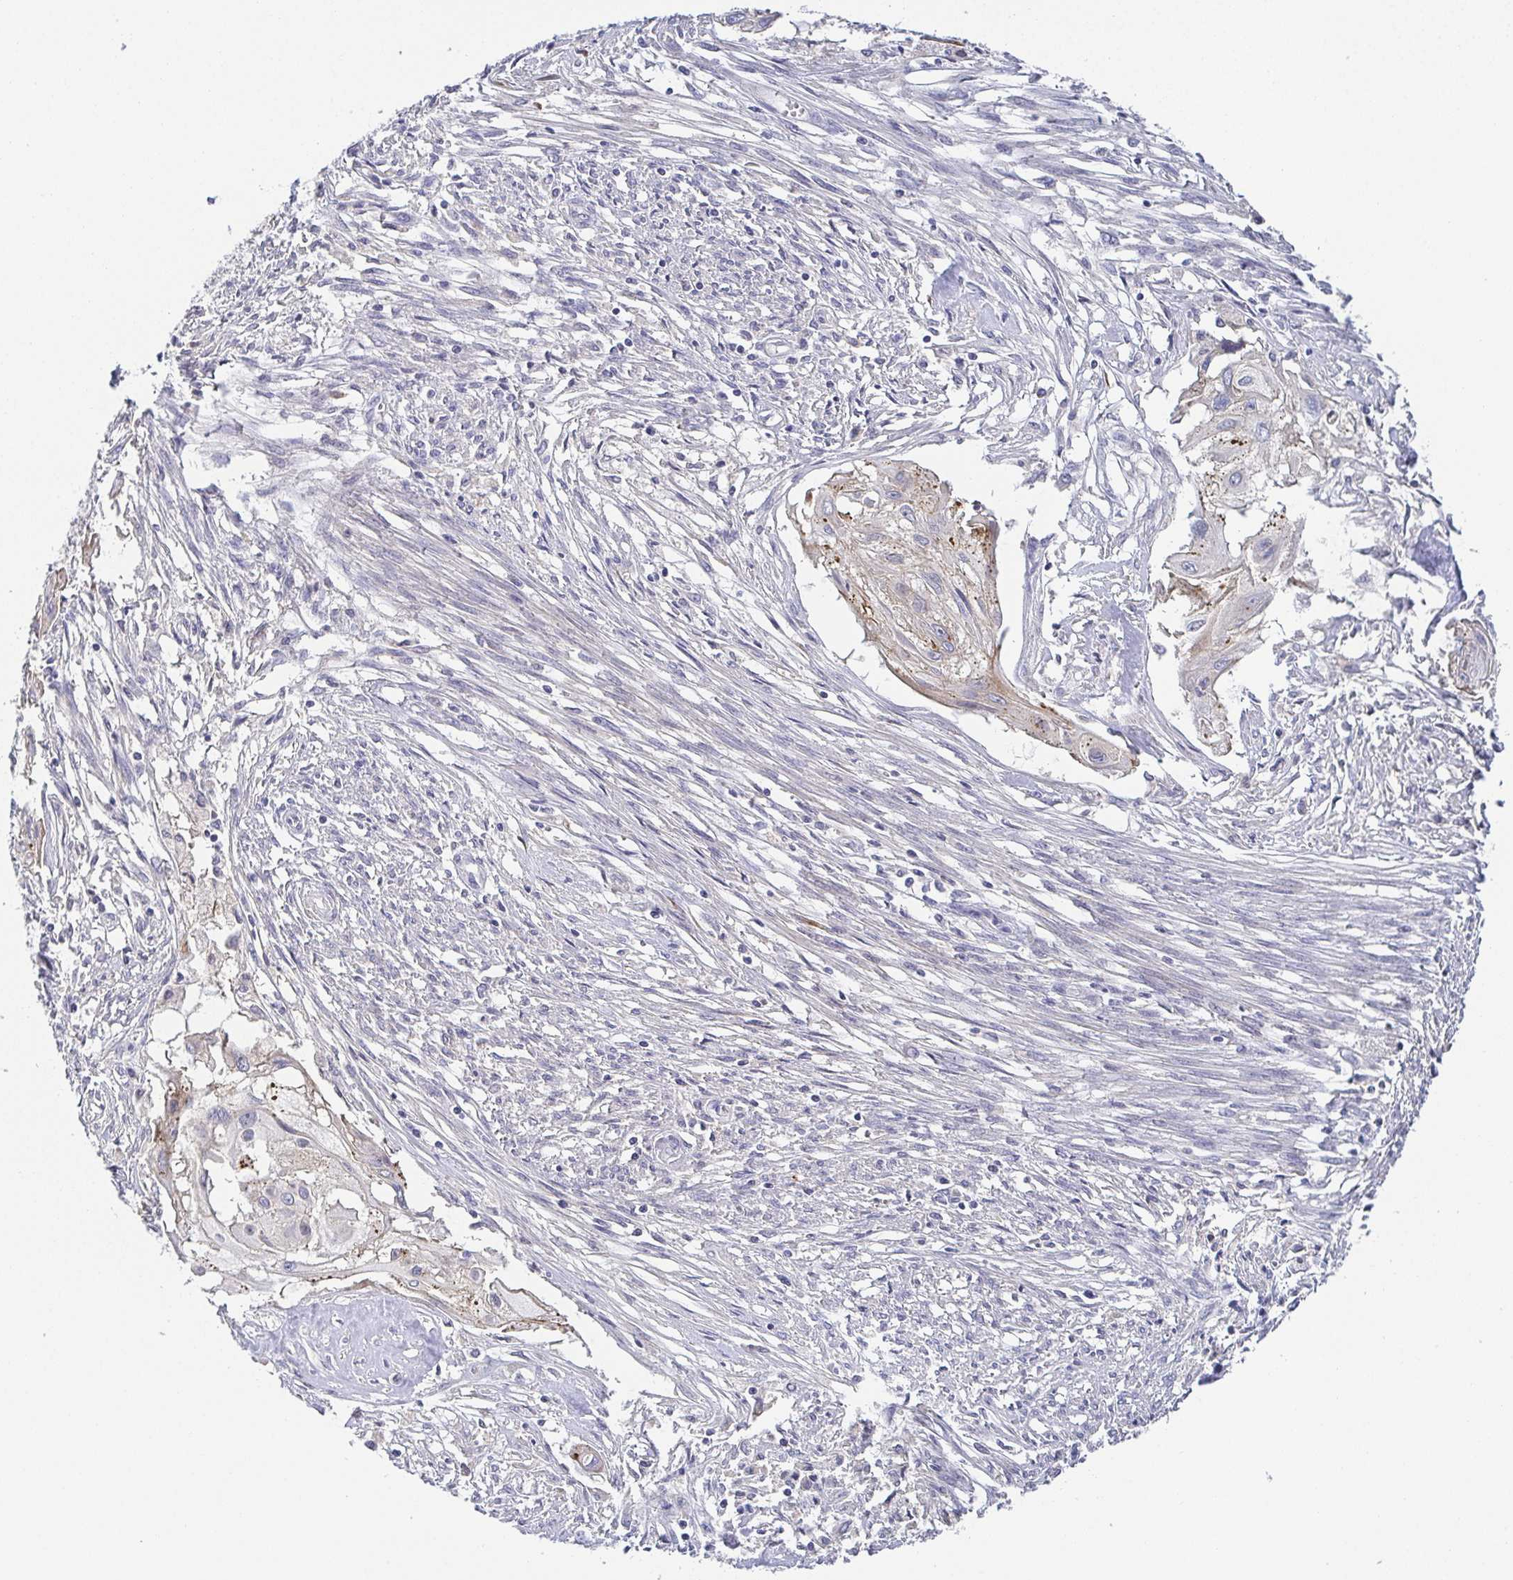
{"staining": {"intensity": "weak", "quantity": "<25%", "location": "cytoplasmic/membranous"}, "tissue": "cervical cancer", "cell_type": "Tumor cells", "image_type": "cancer", "snomed": [{"axis": "morphology", "description": "Squamous cell carcinoma, NOS"}, {"axis": "topography", "description": "Cervix"}], "caption": "Cervical squamous cell carcinoma stained for a protein using immunohistochemistry (IHC) exhibits no positivity tumor cells.", "gene": "RNASE7", "patient": {"sex": "female", "age": 49}}